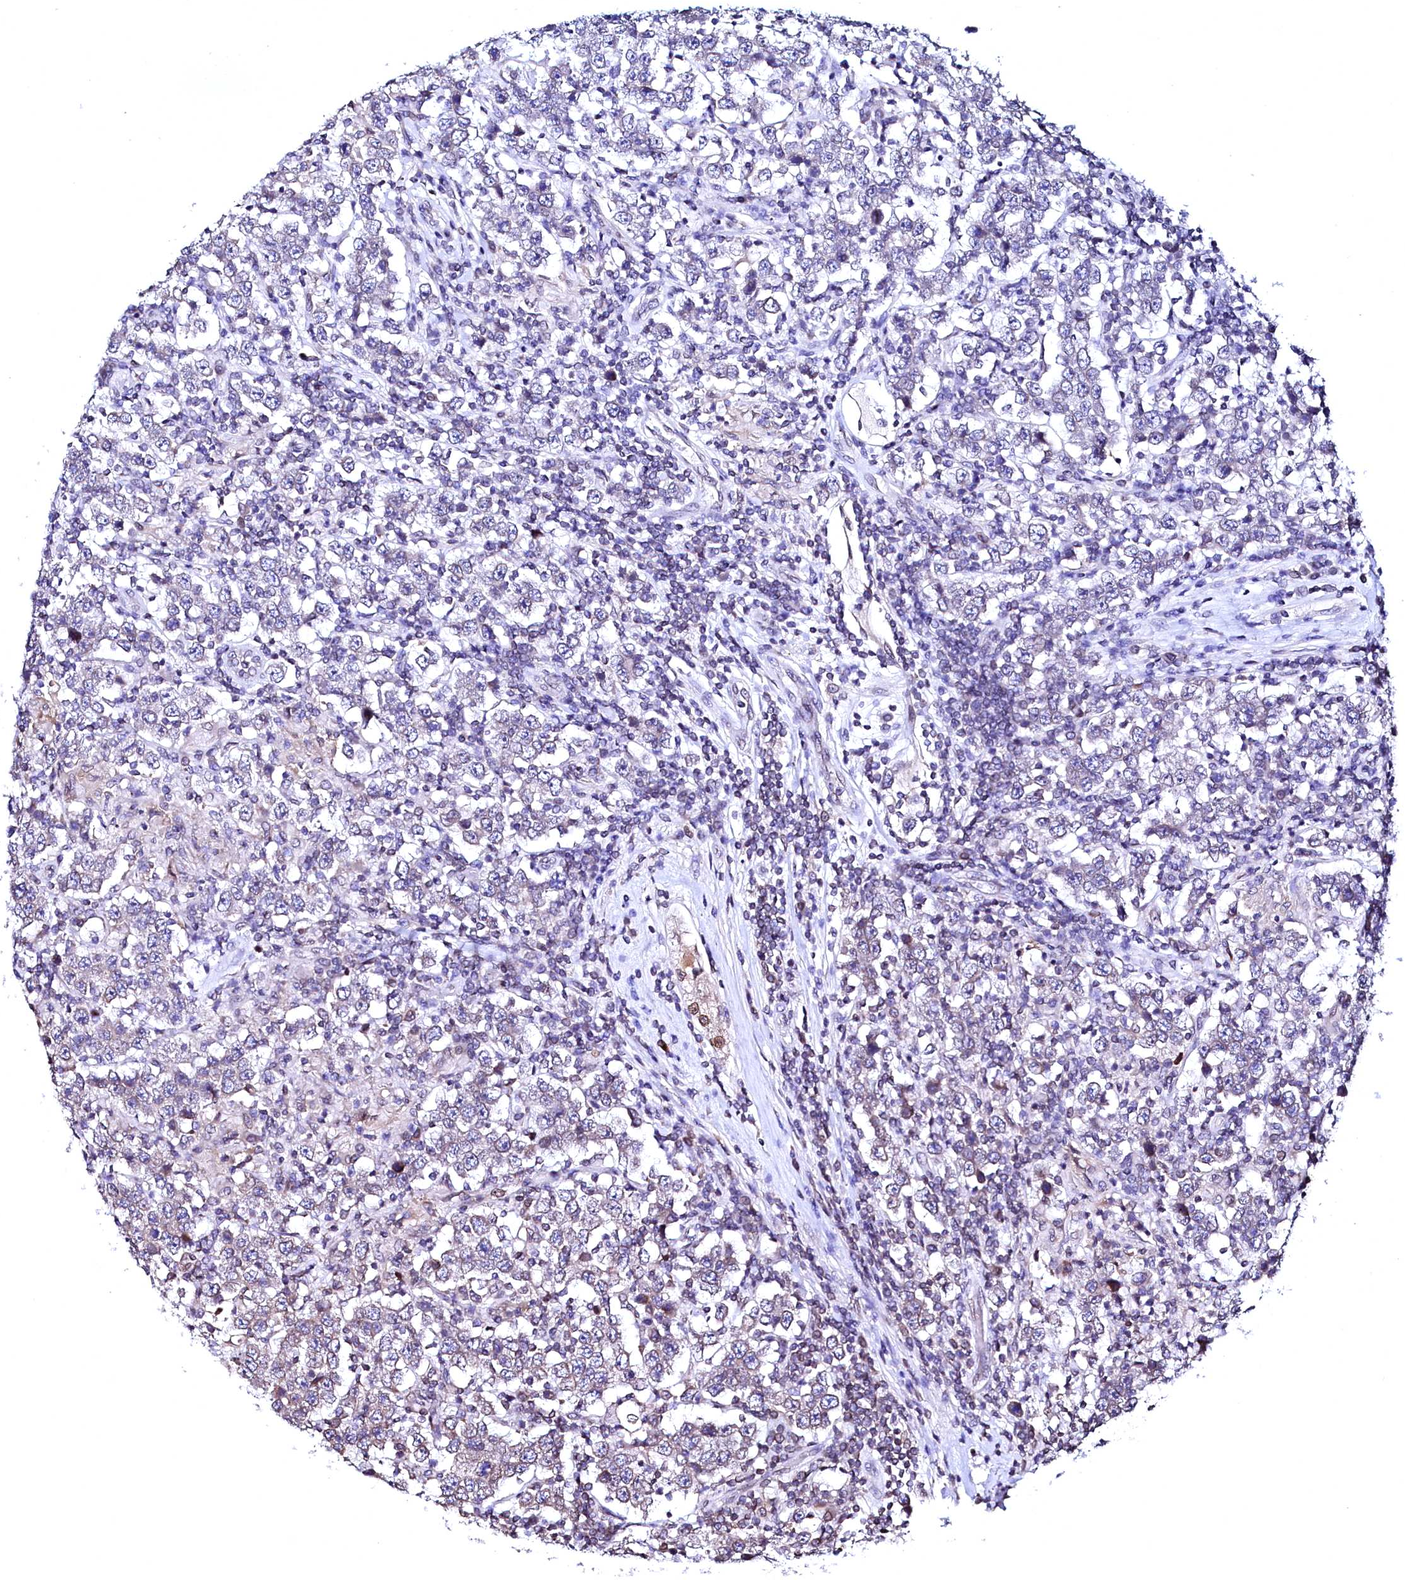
{"staining": {"intensity": "weak", "quantity": "<25%", "location": "cytoplasmic/membranous,nuclear"}, "tissue": "testis cancer", "cell_type": "Tumor cells", "image_type": "cancer", "snomed": [{"axis": "morphology", "description": "Normal tissue, NOS"}, {"axis": "morphology", "description": "Urothelial carcinoma, High grade"}, {"axis": "morphology", "description": "Seminoma, NOS"}, {"axis": "morphology", "description": "Carcinoma, Embryonal, NOS"}, {"axis": "topography", "description": "Urinary bladder"}, {"axis": "topography", "description": "Testis"}], "caption": "Immunohistochemical staining of testis cancer (high-grade urothelial carcinoma) reveals no significant expression in tumor cells.", "gene": "HAND1", "patient": {"sex": "male", "age": 41}}